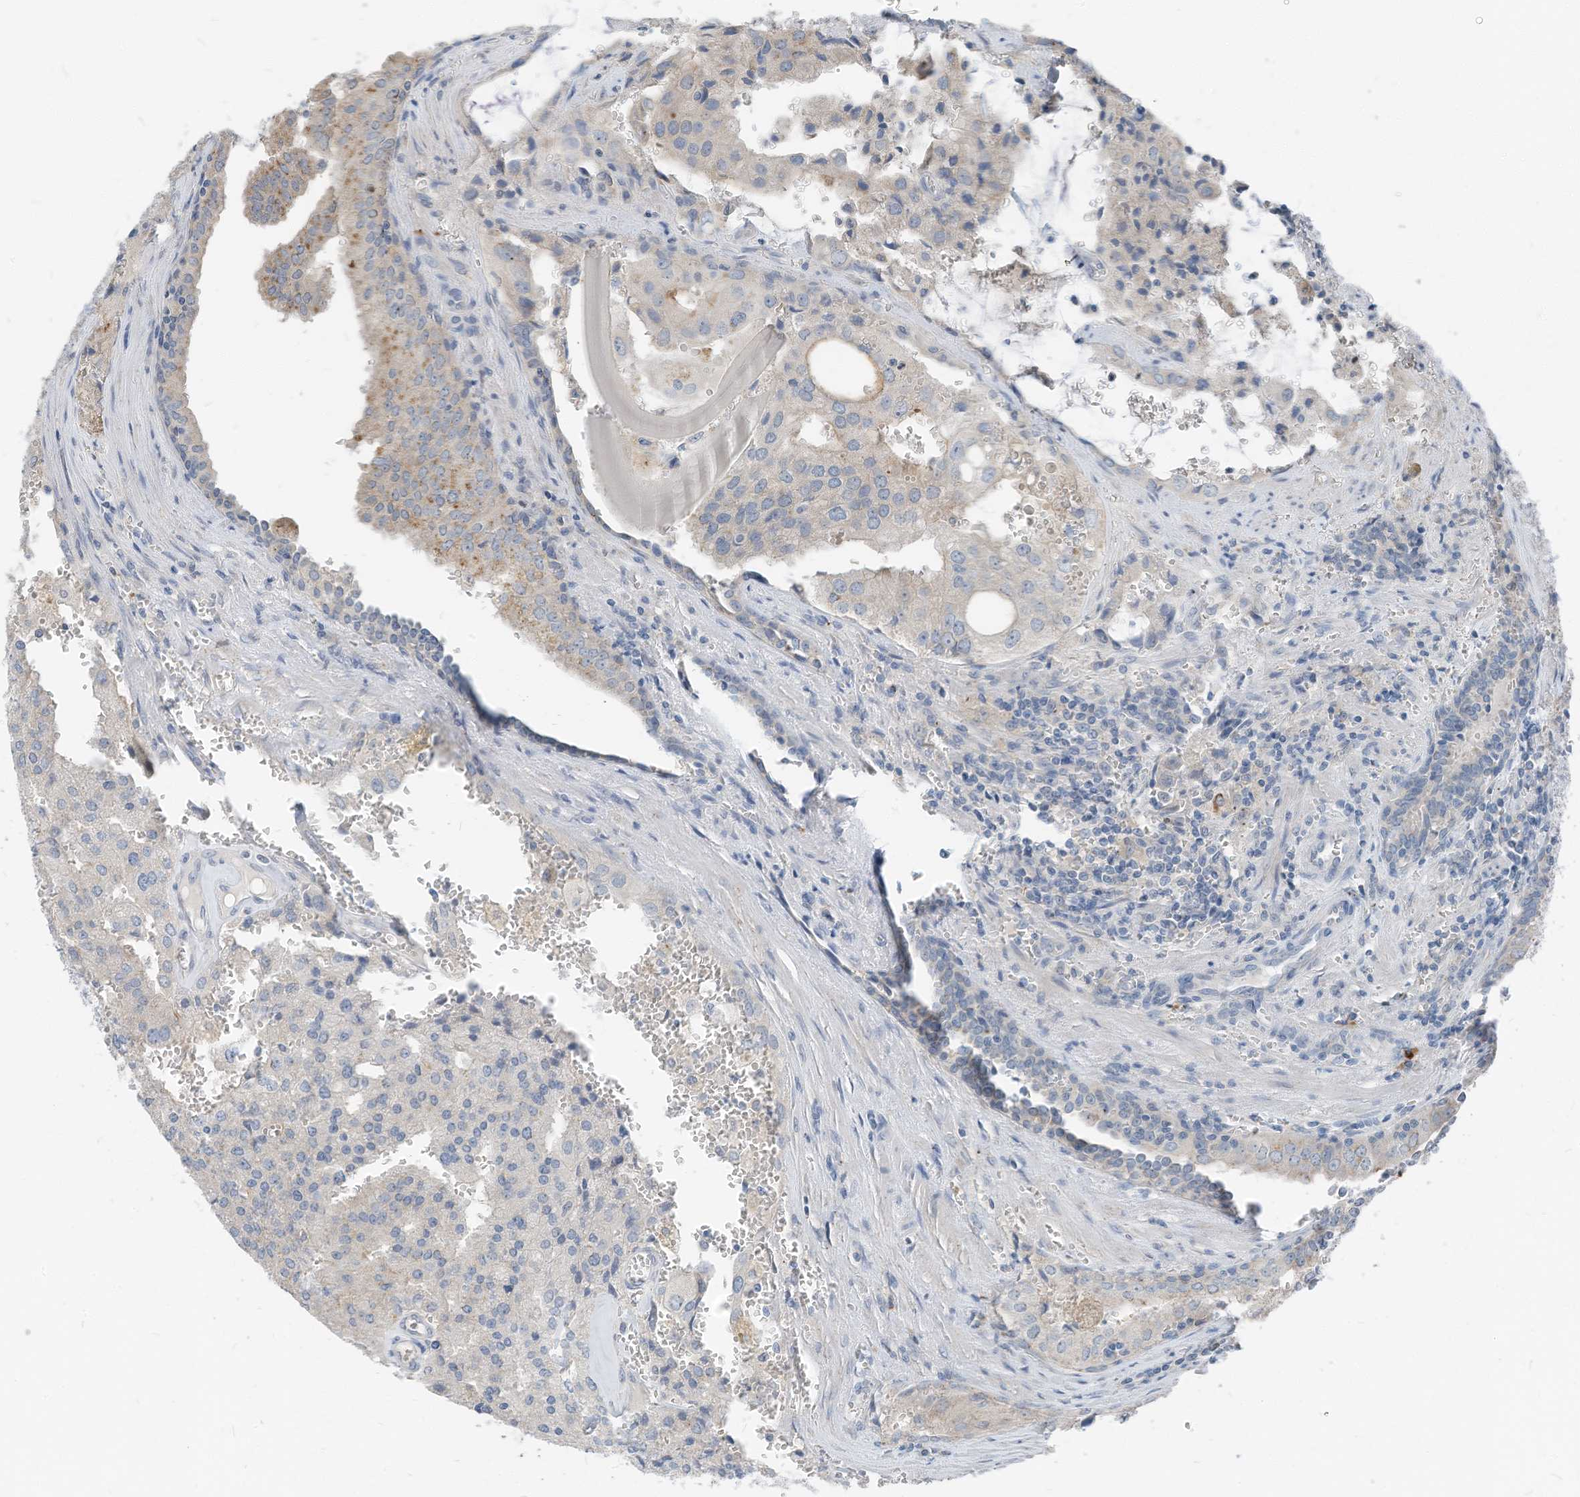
{"staining": {"intensity": "weak", "quantity": "<25%", "location": "cytoplasmic/membranous"}, "tissue": "prostate cancer", "cell_type": "Tumor cells", "image_type": "cancer", "snomed": [{"axis": "morphology", "description": "Adenocarcinoma, High grade"}, {"axis": "topography", "description": "Prostate"}], "caption": "A histopathology image of prostate cancer (adenocarcinoma (high-grade)) stained for a protein shows no brown staining in tumor cells. (IHC, brightfield microscopy, high magnification).", "gene": "CHMP2B", "patient": {"sex": "male", "age": 68}}